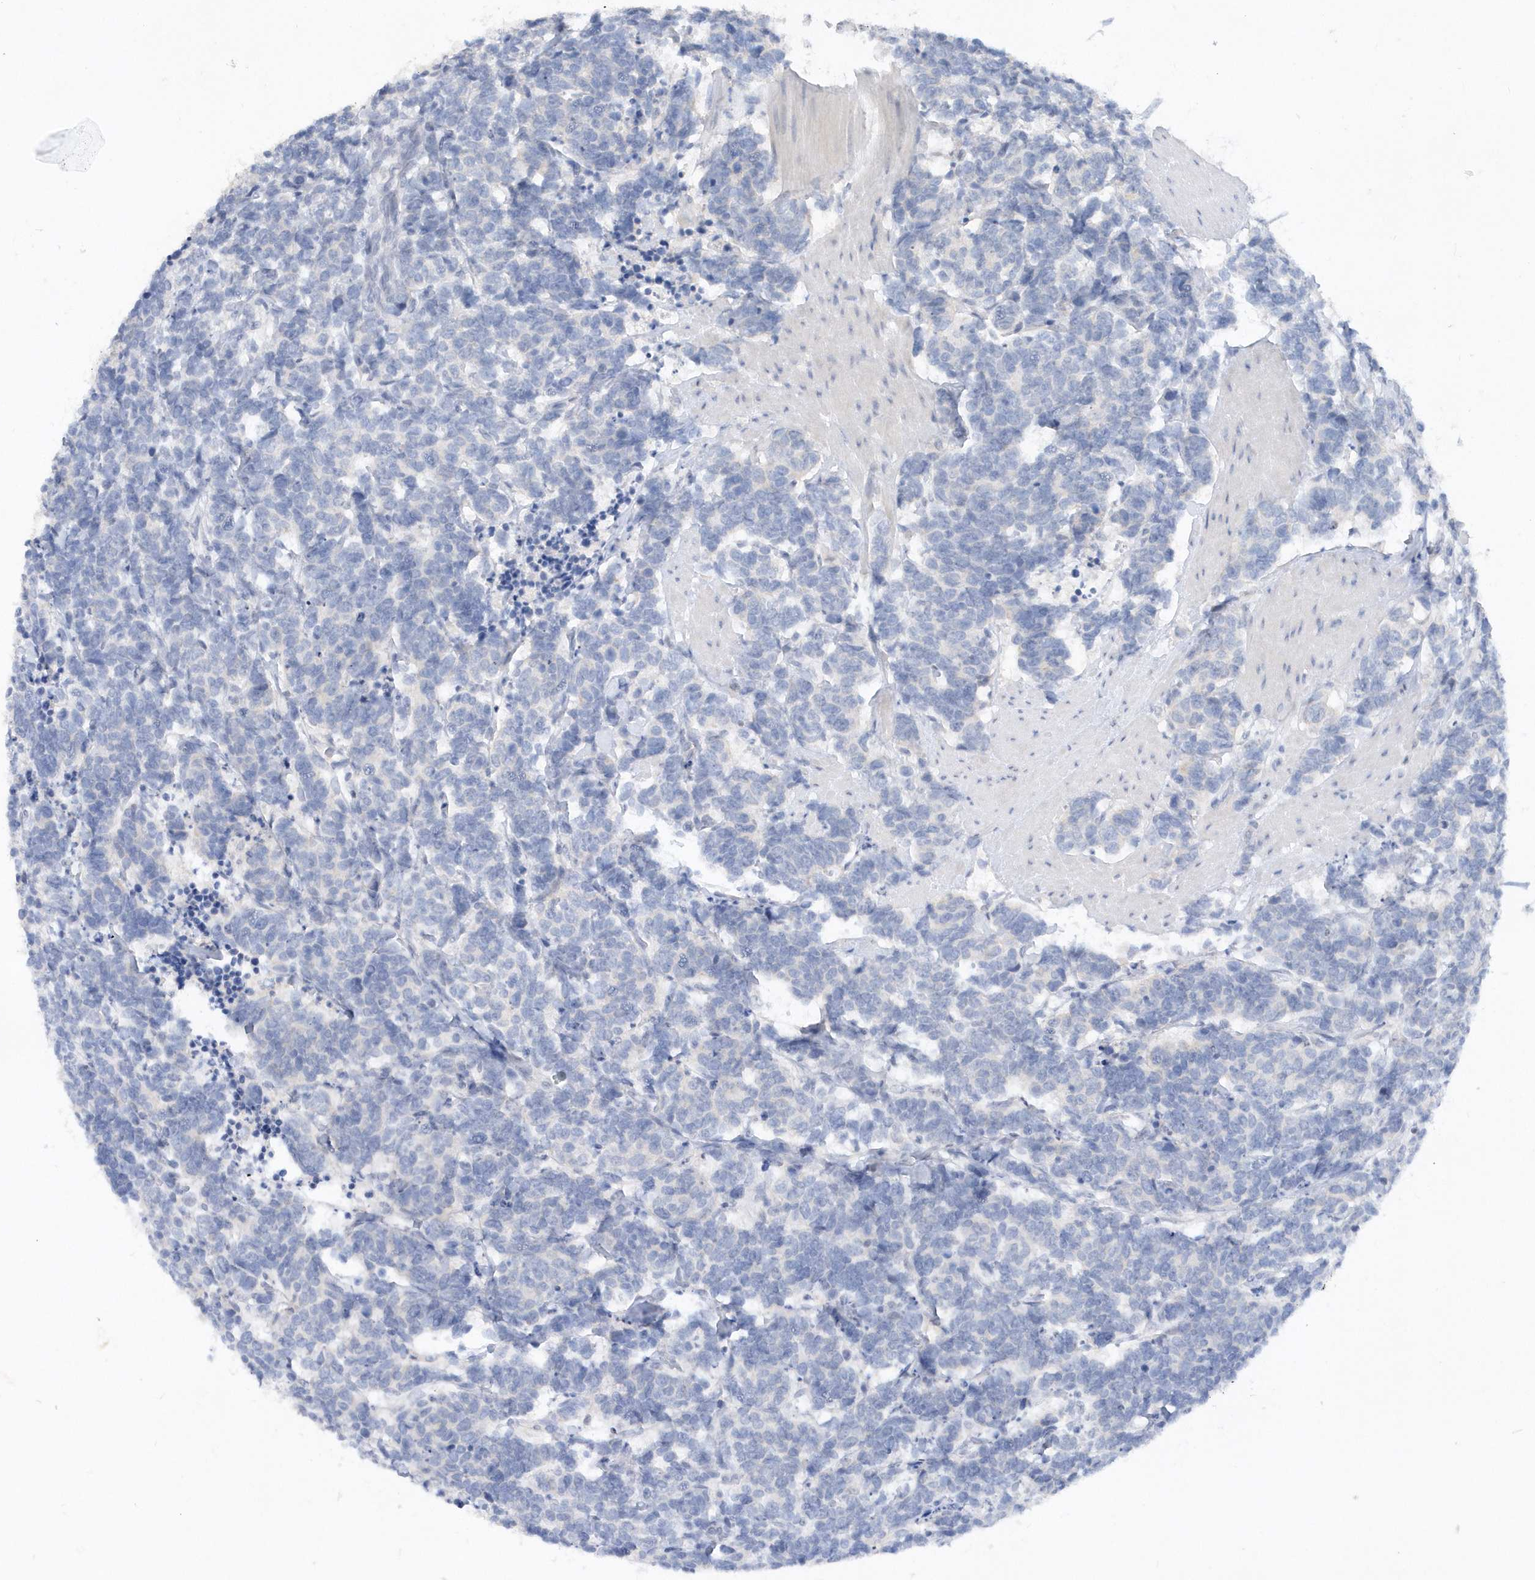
{"staining": {"intensity": "negative", "quantity": "none", "location": "none"}, "tissue": "carcinoid", "cell_type": "Tumor cells", "image_type": "cancer", "snomed": [{"axis": "morphology", "description": "Carcinoma, NOS"}, {"axis": "morphology", "description": "Carcinoid, malignant, NOS"}, {"axis": "topography", "description": "Urinary bladder"}], "caption": "The histopathology image shows no significant staining in tumor cells of carcinoid. The staining was performed using DAB (3,3'-diaminobenzidine) to visualize the protein expression in brown, while the nuclei were stained in blue with hematoxylin (Magnification: 20x).", "gene": "RPE", "patient": {"sex": "male", "age": 57}}